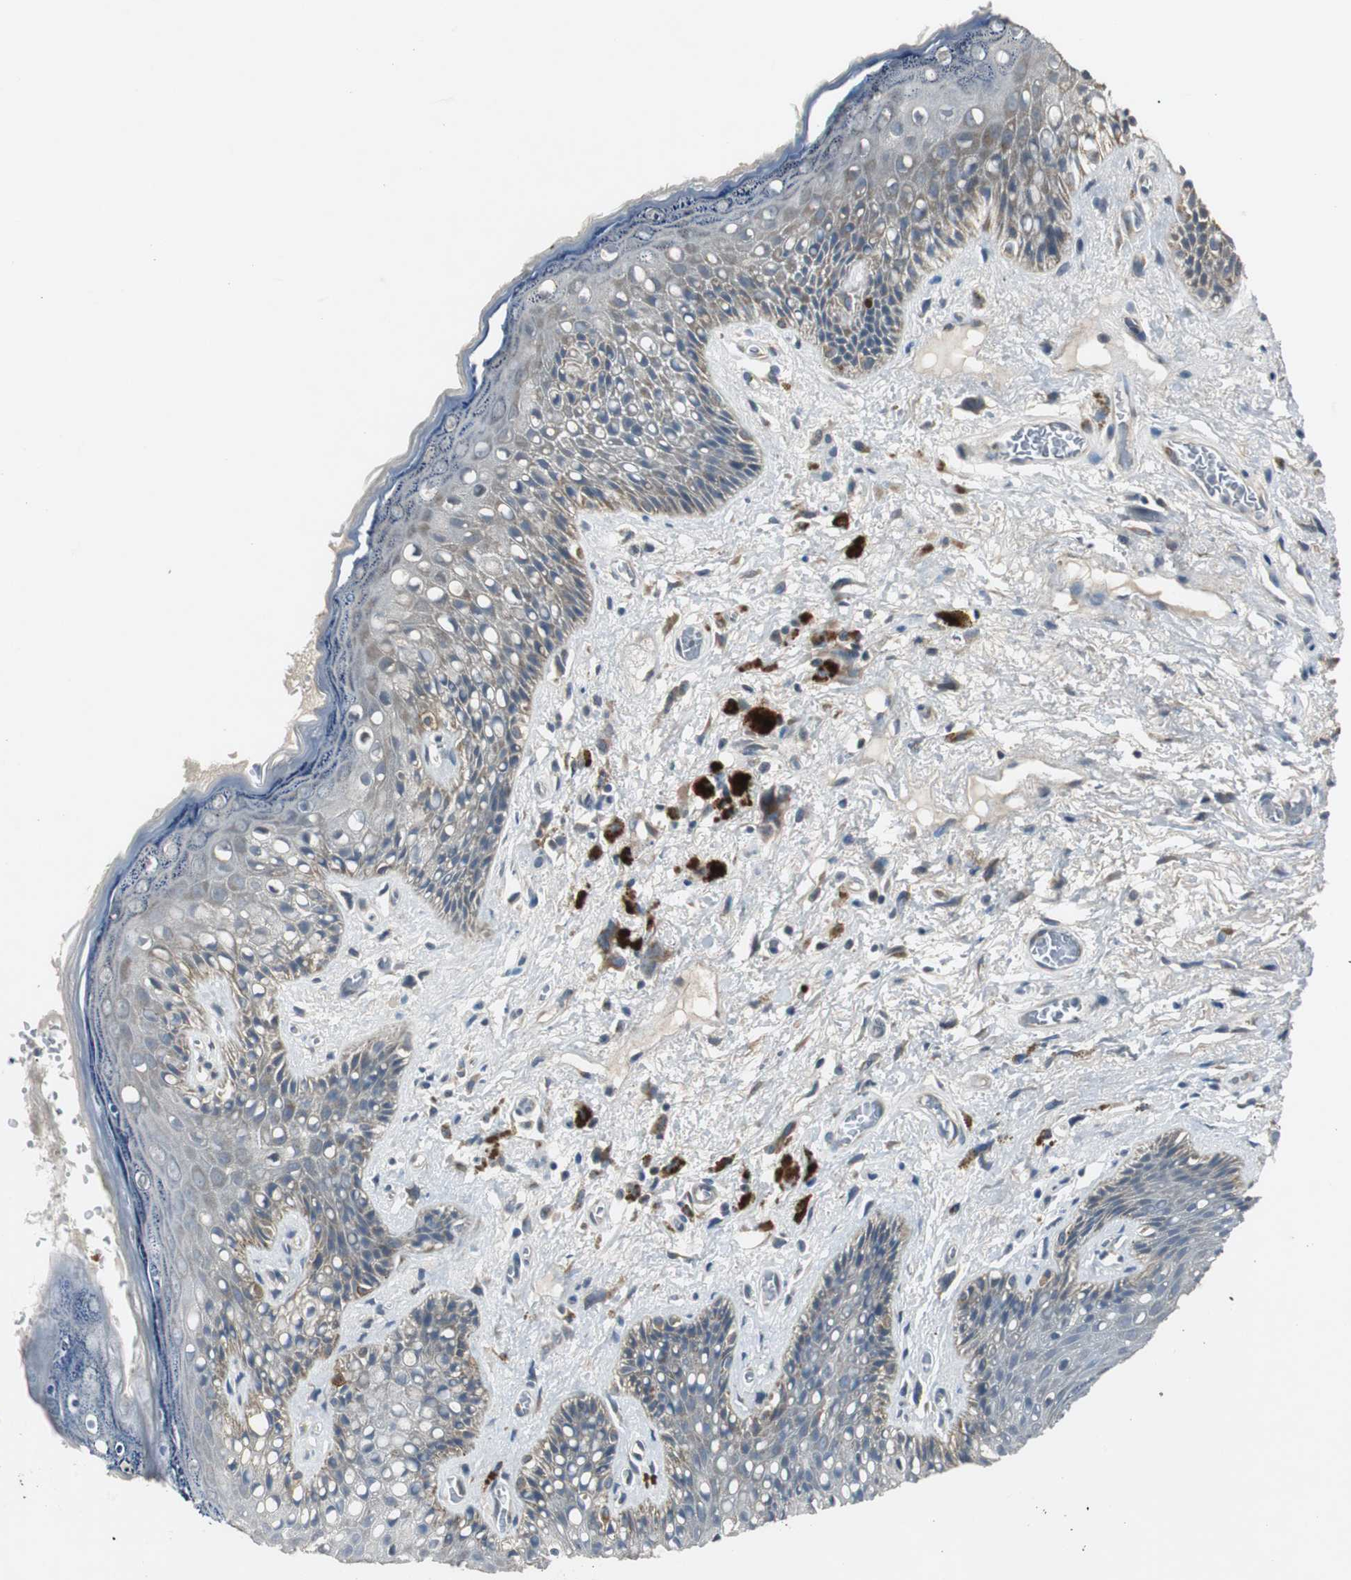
{"staining": {"intensity": "weak", "quantity": "<25%", "location": "cytoplasmic/membranous"}, "tissue": "skin", "cell_type": "Epidermal cells", "image_type": "normal", "snomed": [{"axis": "morphology", "description": "Normal tissue, NOS"}, {"axis": "topography", "description": "Anal"}], "caption": "An image of skin stained for a protein exhibits no brown staining in epidermal cells.", "gene": "MYT1", "patient": {"sex": "female", "age": 46}}